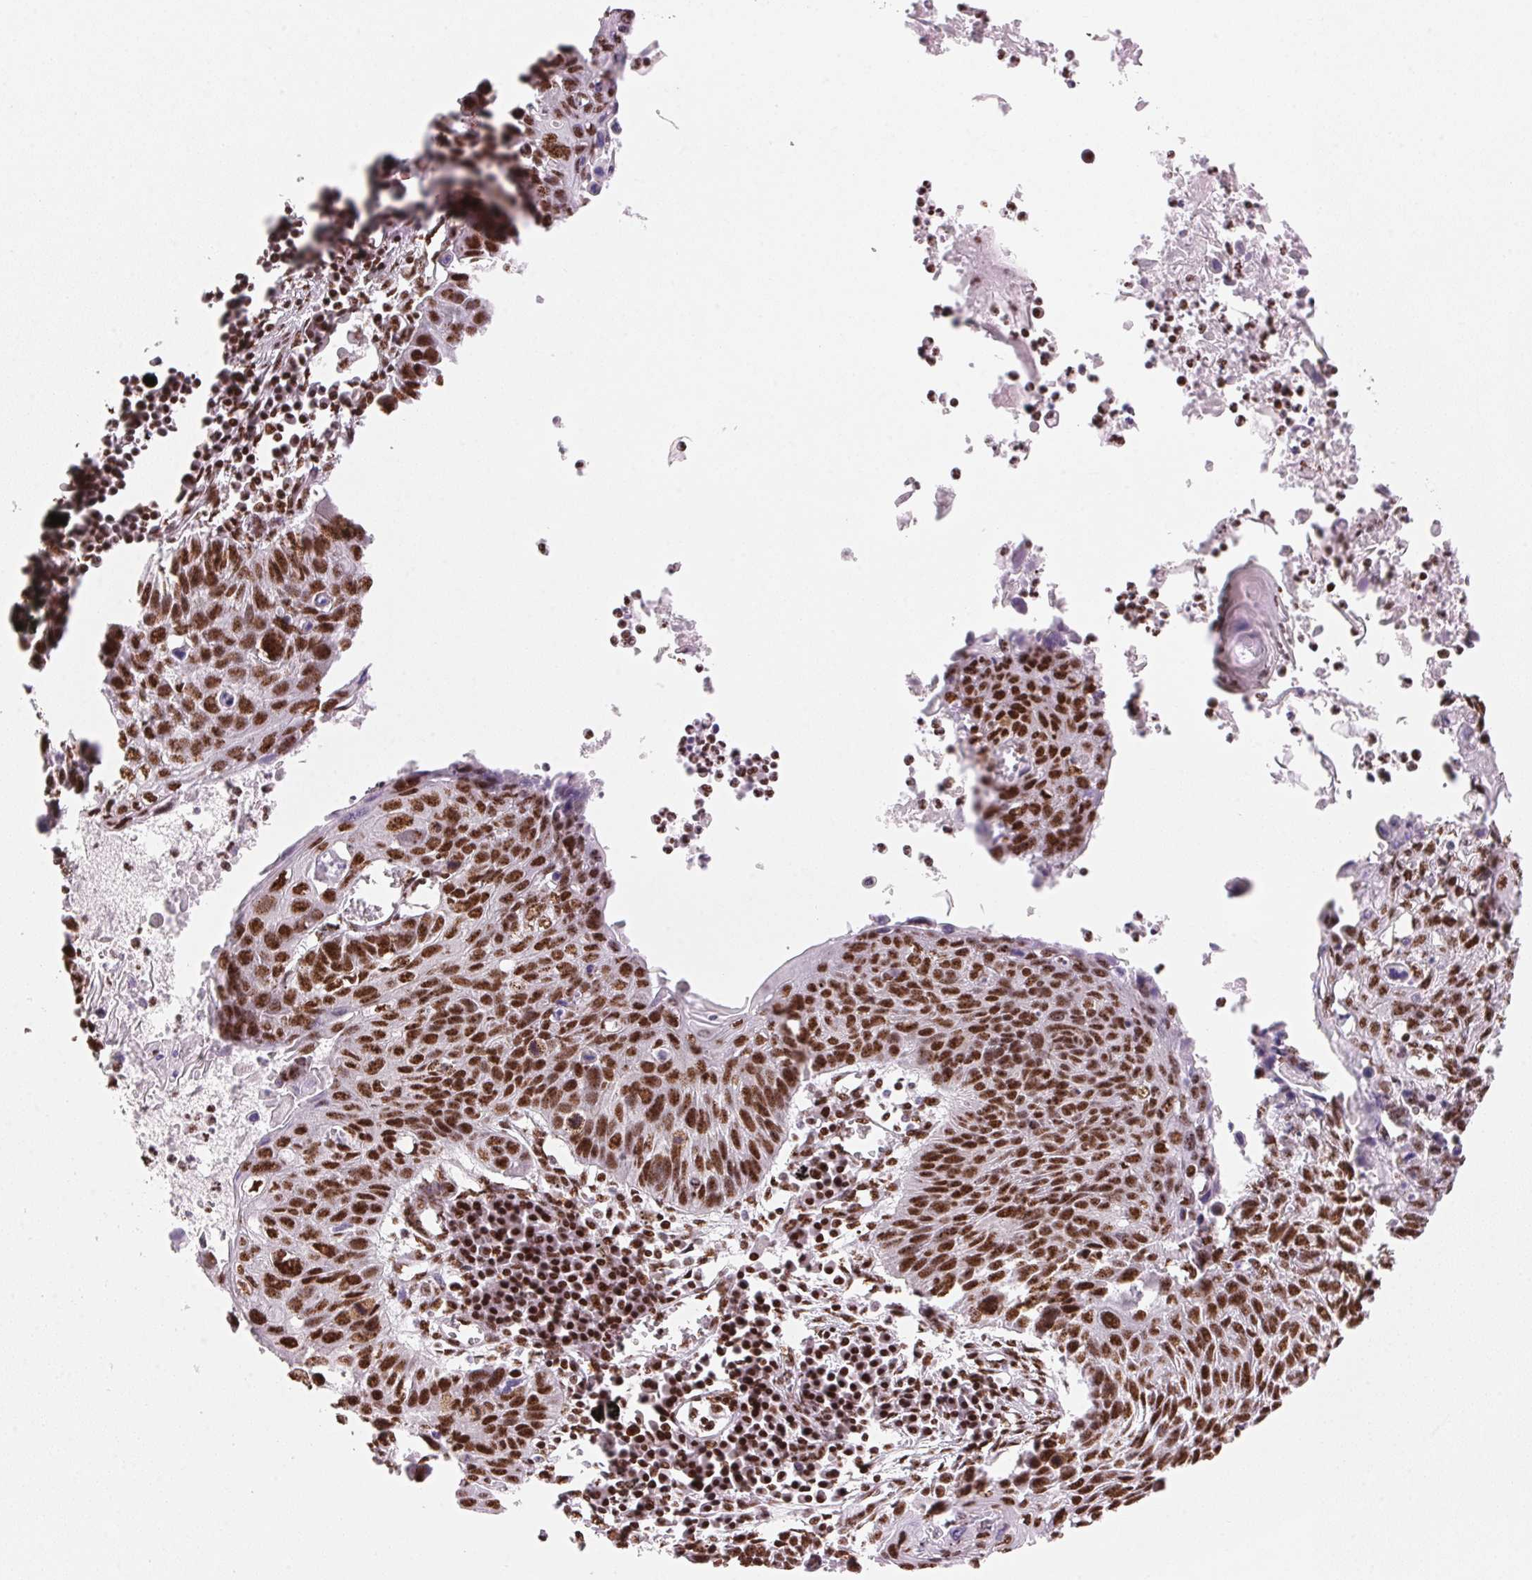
{"staining": {"intensity": "strong", "quantity": ">75%", "location": "nuclear"}, "tissue": "lung cancer", "cell_type": "Tumor cells", "image_type": "cancer", "snomed": [{"axis": "morphology", "description": "Squamous cell carcinoma, NOS"}, {"axis": "topography", "description": "Lung"}], "caption": "An immunohistochemistry (IHC) histopathology image of neoplastic tissue is shown. Protein staining in brown labels strong nuclear positivity in lung squamous cell carcinoma within tumor cells.", "gene": "NXF1", "patient": {"sex": "male", "age": 78}}